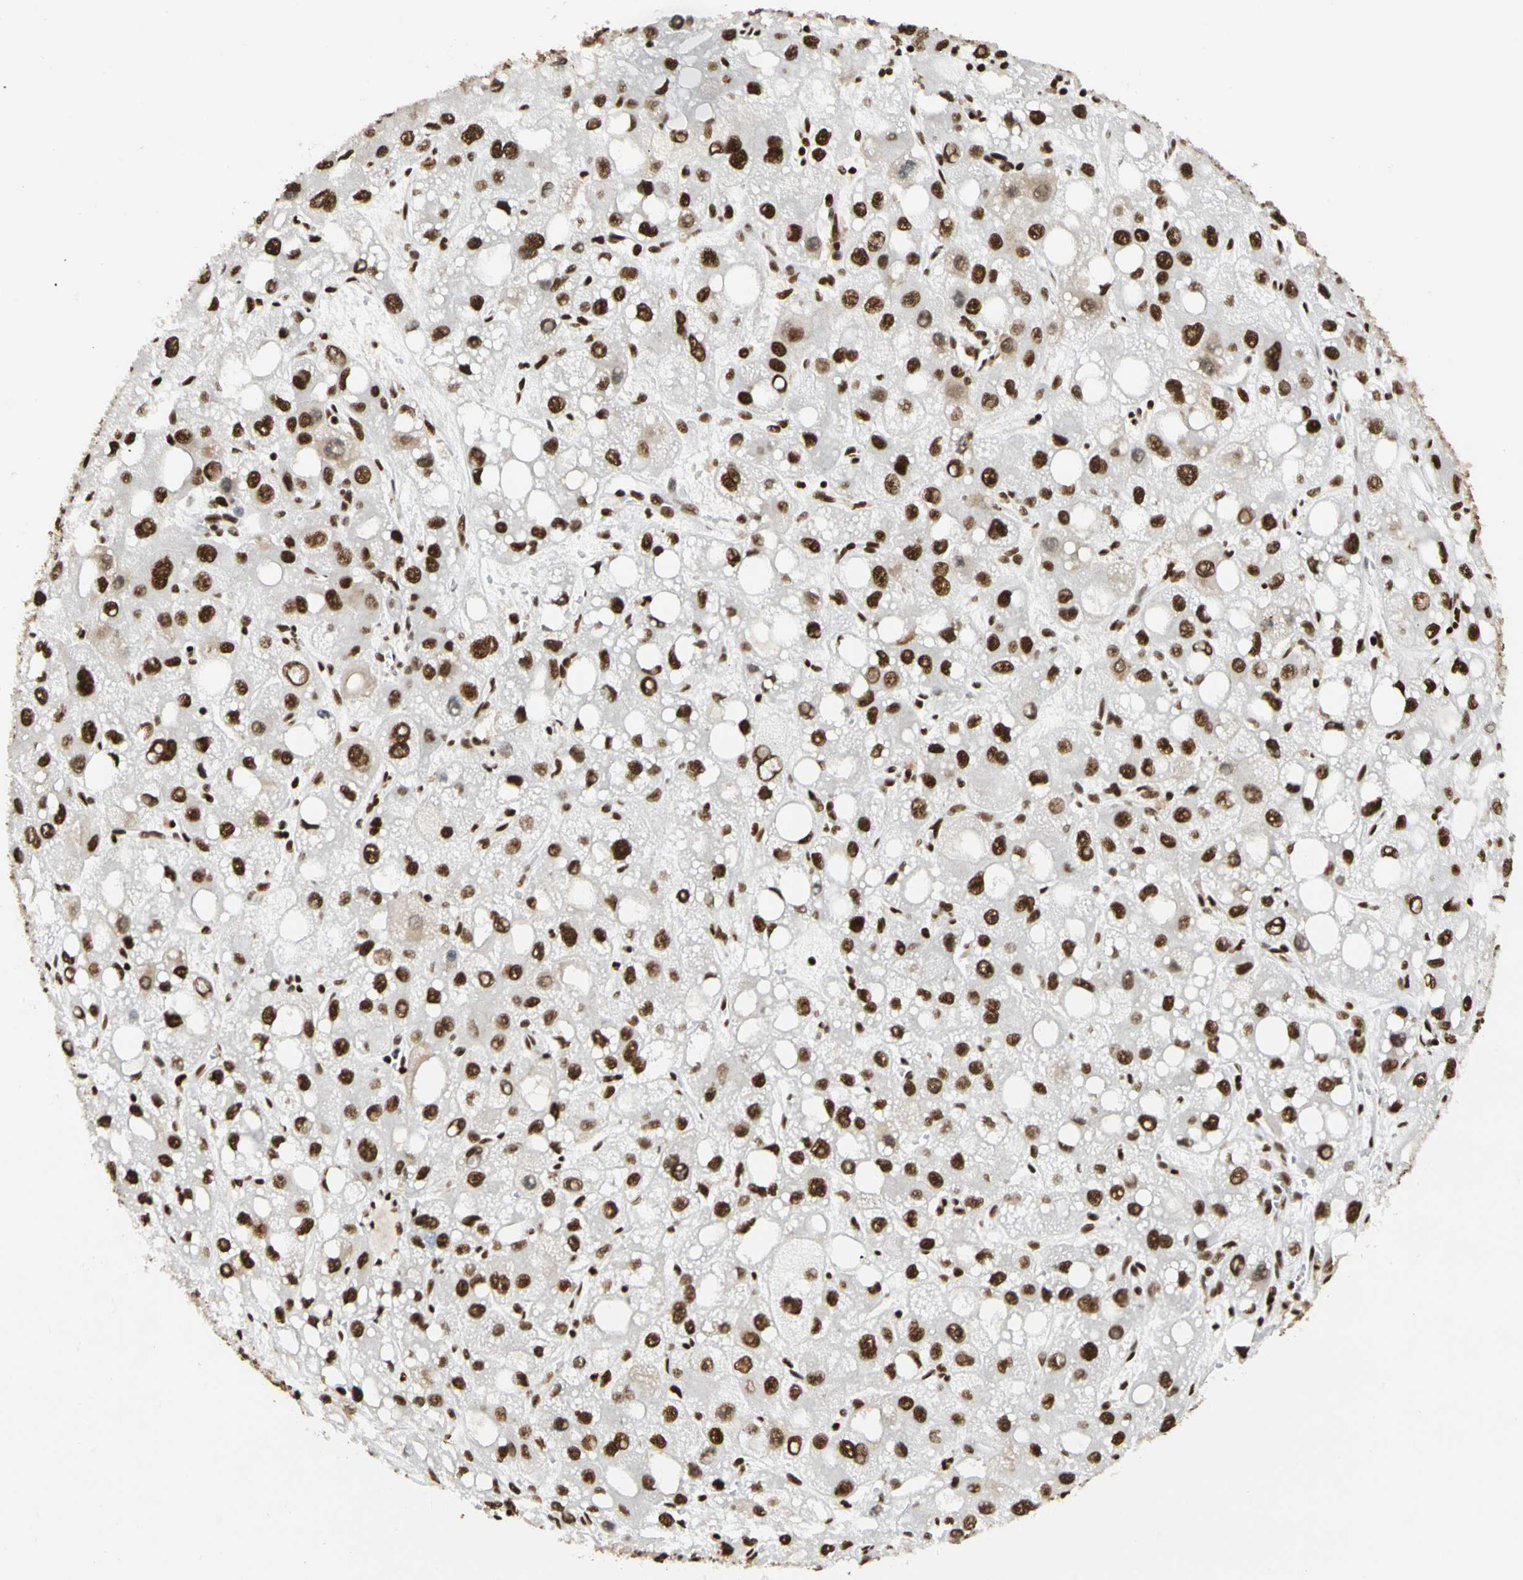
{"staining": {"intensity": "strong", "quantity": ">75%", "location": "nuclear"}, "tissue": "liver cancer", "cell_type": "Tumor cells", "image_type": "cancer", "snomed": [{"axis": "morphology", "description": "Carcinoma, Hepatocellular, NOS"}, {"axis": "topography", "description": "Liver"}], "caption": "The histopathology image exhibits immunohistochemical staining of hepatocellular carcinoma (liver). There is strong nuclear expression is identified in about >75% of tumor cells.", "gene": "CDK12", "patient": {"sex": "male", "age": 55}}